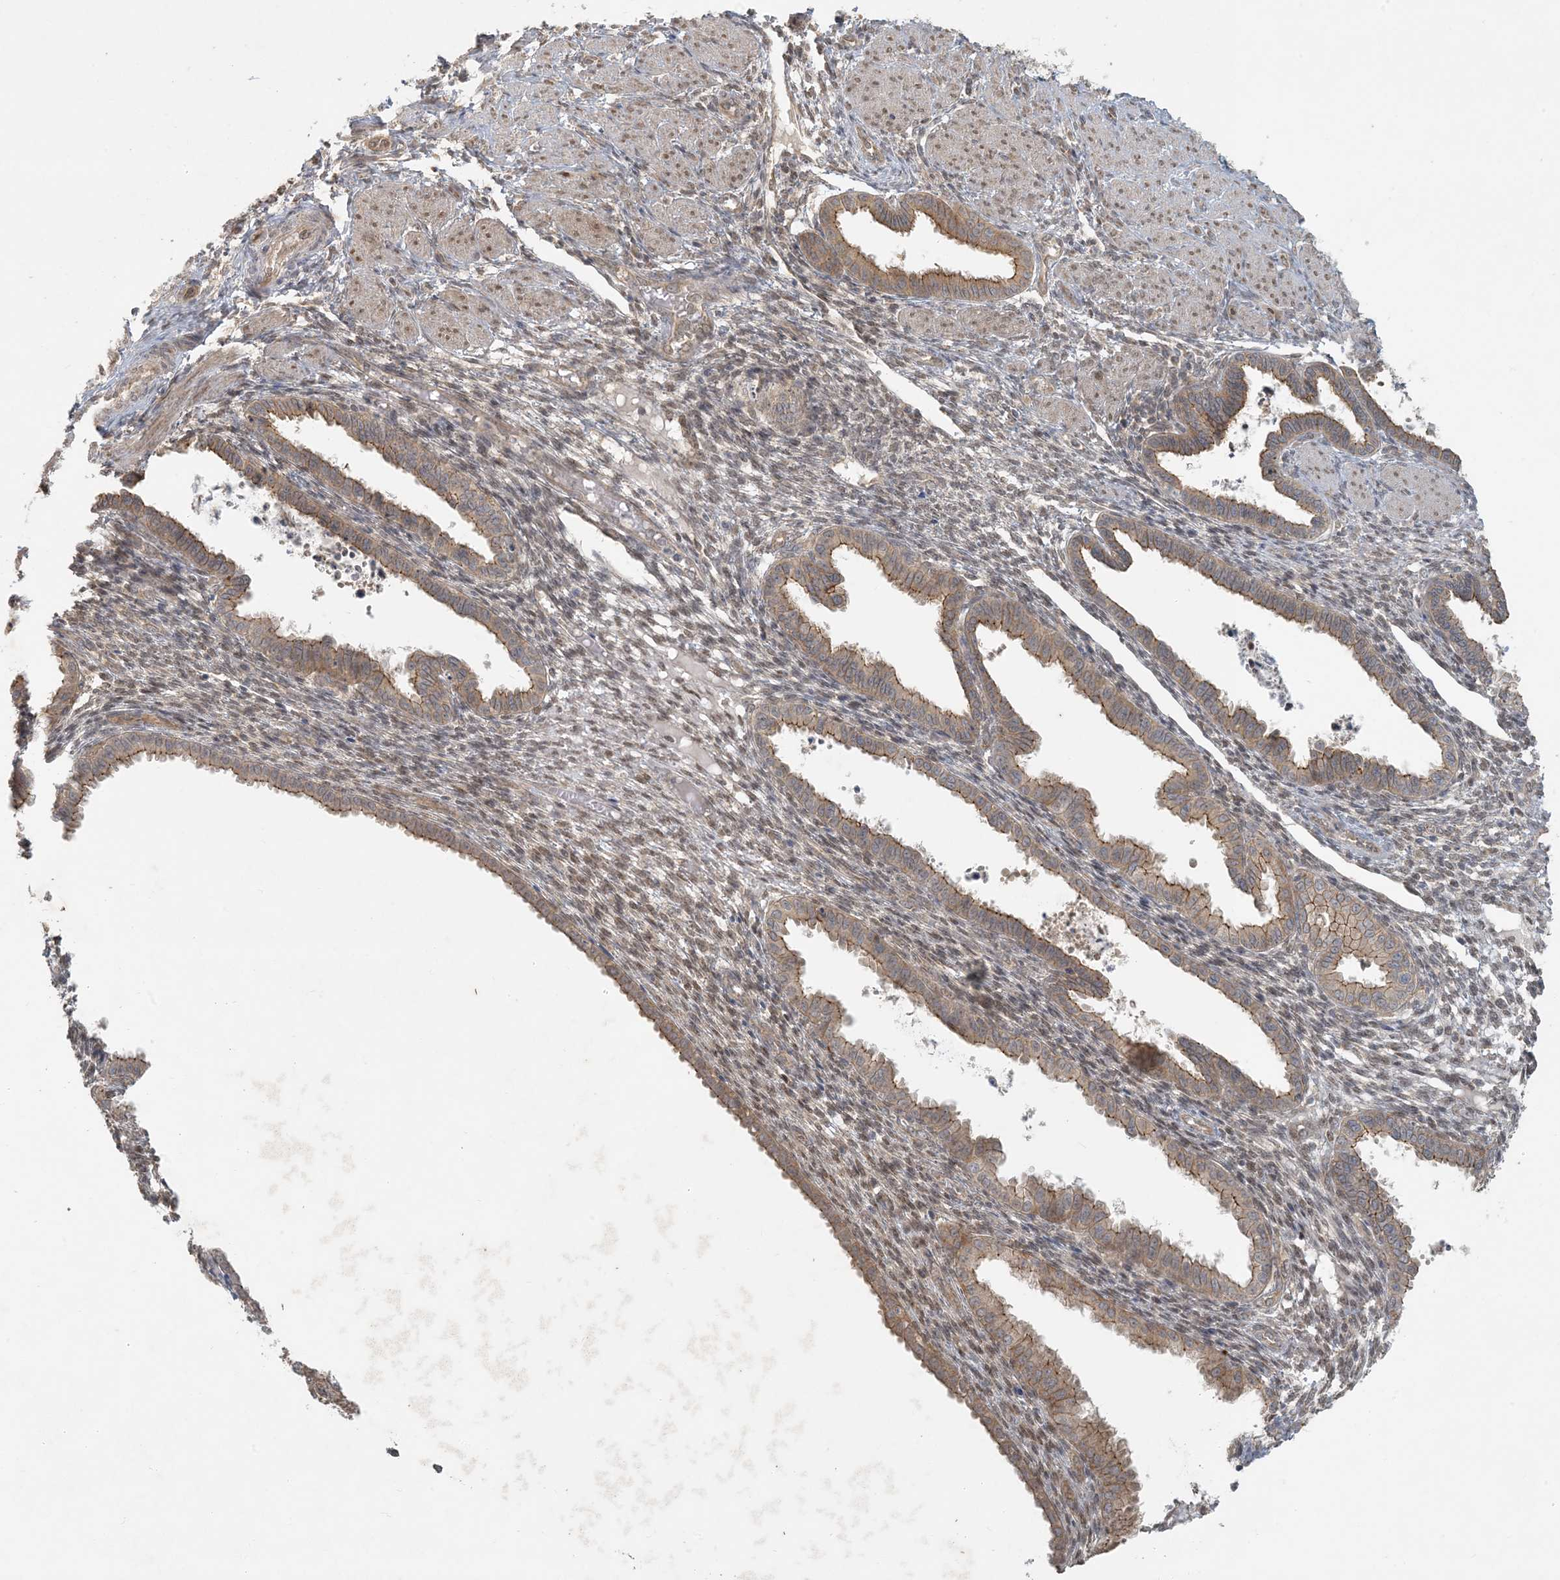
{"staining": {"intensity": "negative", "quantity": "none", "location": "none"}, "tissue": "endometrium", "cell_type": "Cells in endometrial stroma", "image_type": "normal", "snomed": [{"axis": "morphology", "description": "Normal tissue, NOS"}, {"axis": "topography", "description": "Endometrium"}], "caption": "Immunohistochemistry image of benign endometrium stained for a protein (brown), which shows no positivity in cells in endometrial stroma.", "gene": "BCORL1", "patient": {"sex": "female", "age": 33}}